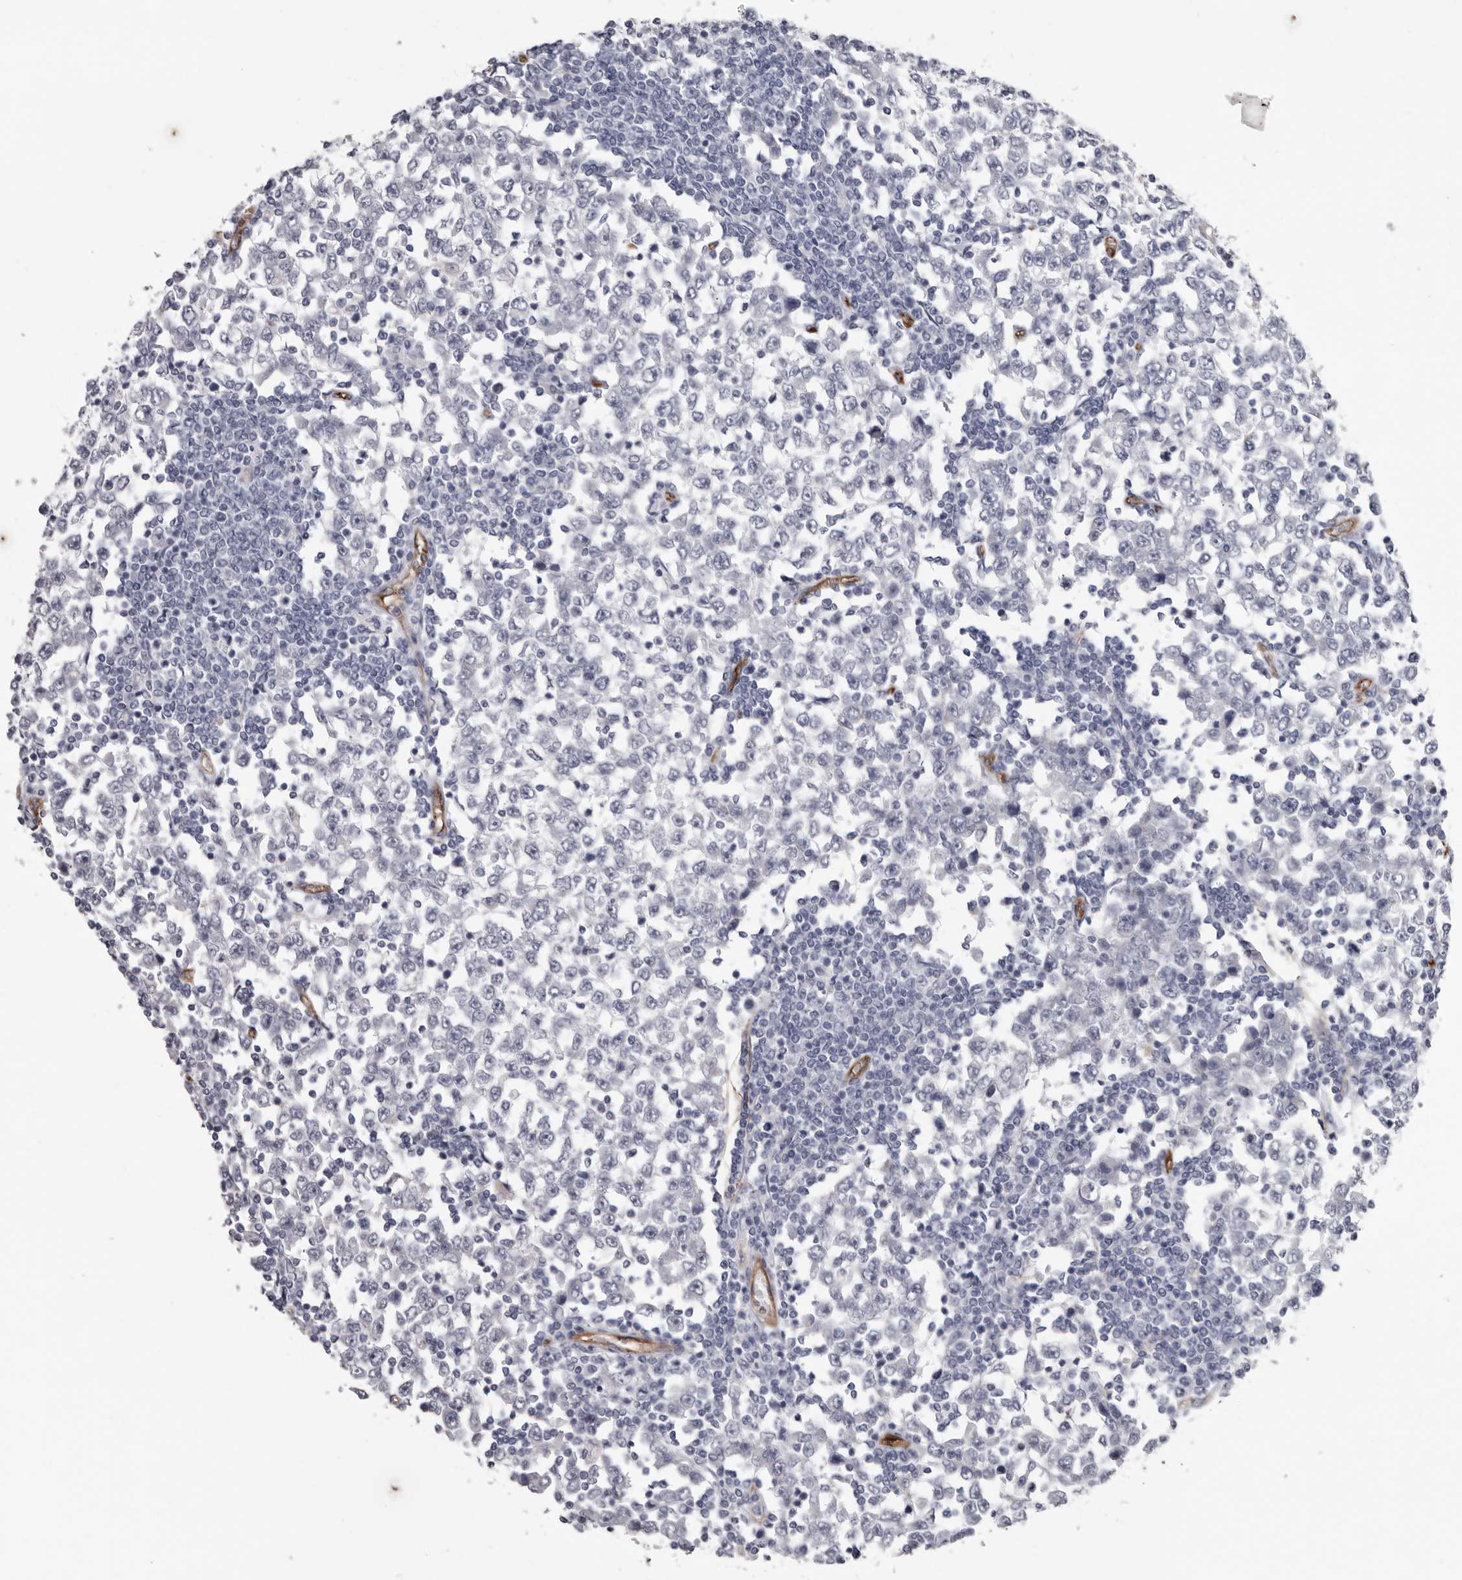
{"staining": {"intensity": "negative", "quantity": "none", "location": "none"}, "tissue": "testis cancer", "cell_type": "Tumor cells", "image_type": "cancer", "snomed": [{"axis": "morphology", "description": "Seminoma, NOS"}, {"axis": "topography", "description": "Testis"}], "caption": "There is no significant staining in tumor cells of seminoma (testis).", "gene": "ADGRL4", "patient": {"sex": "male", "age": 65}}